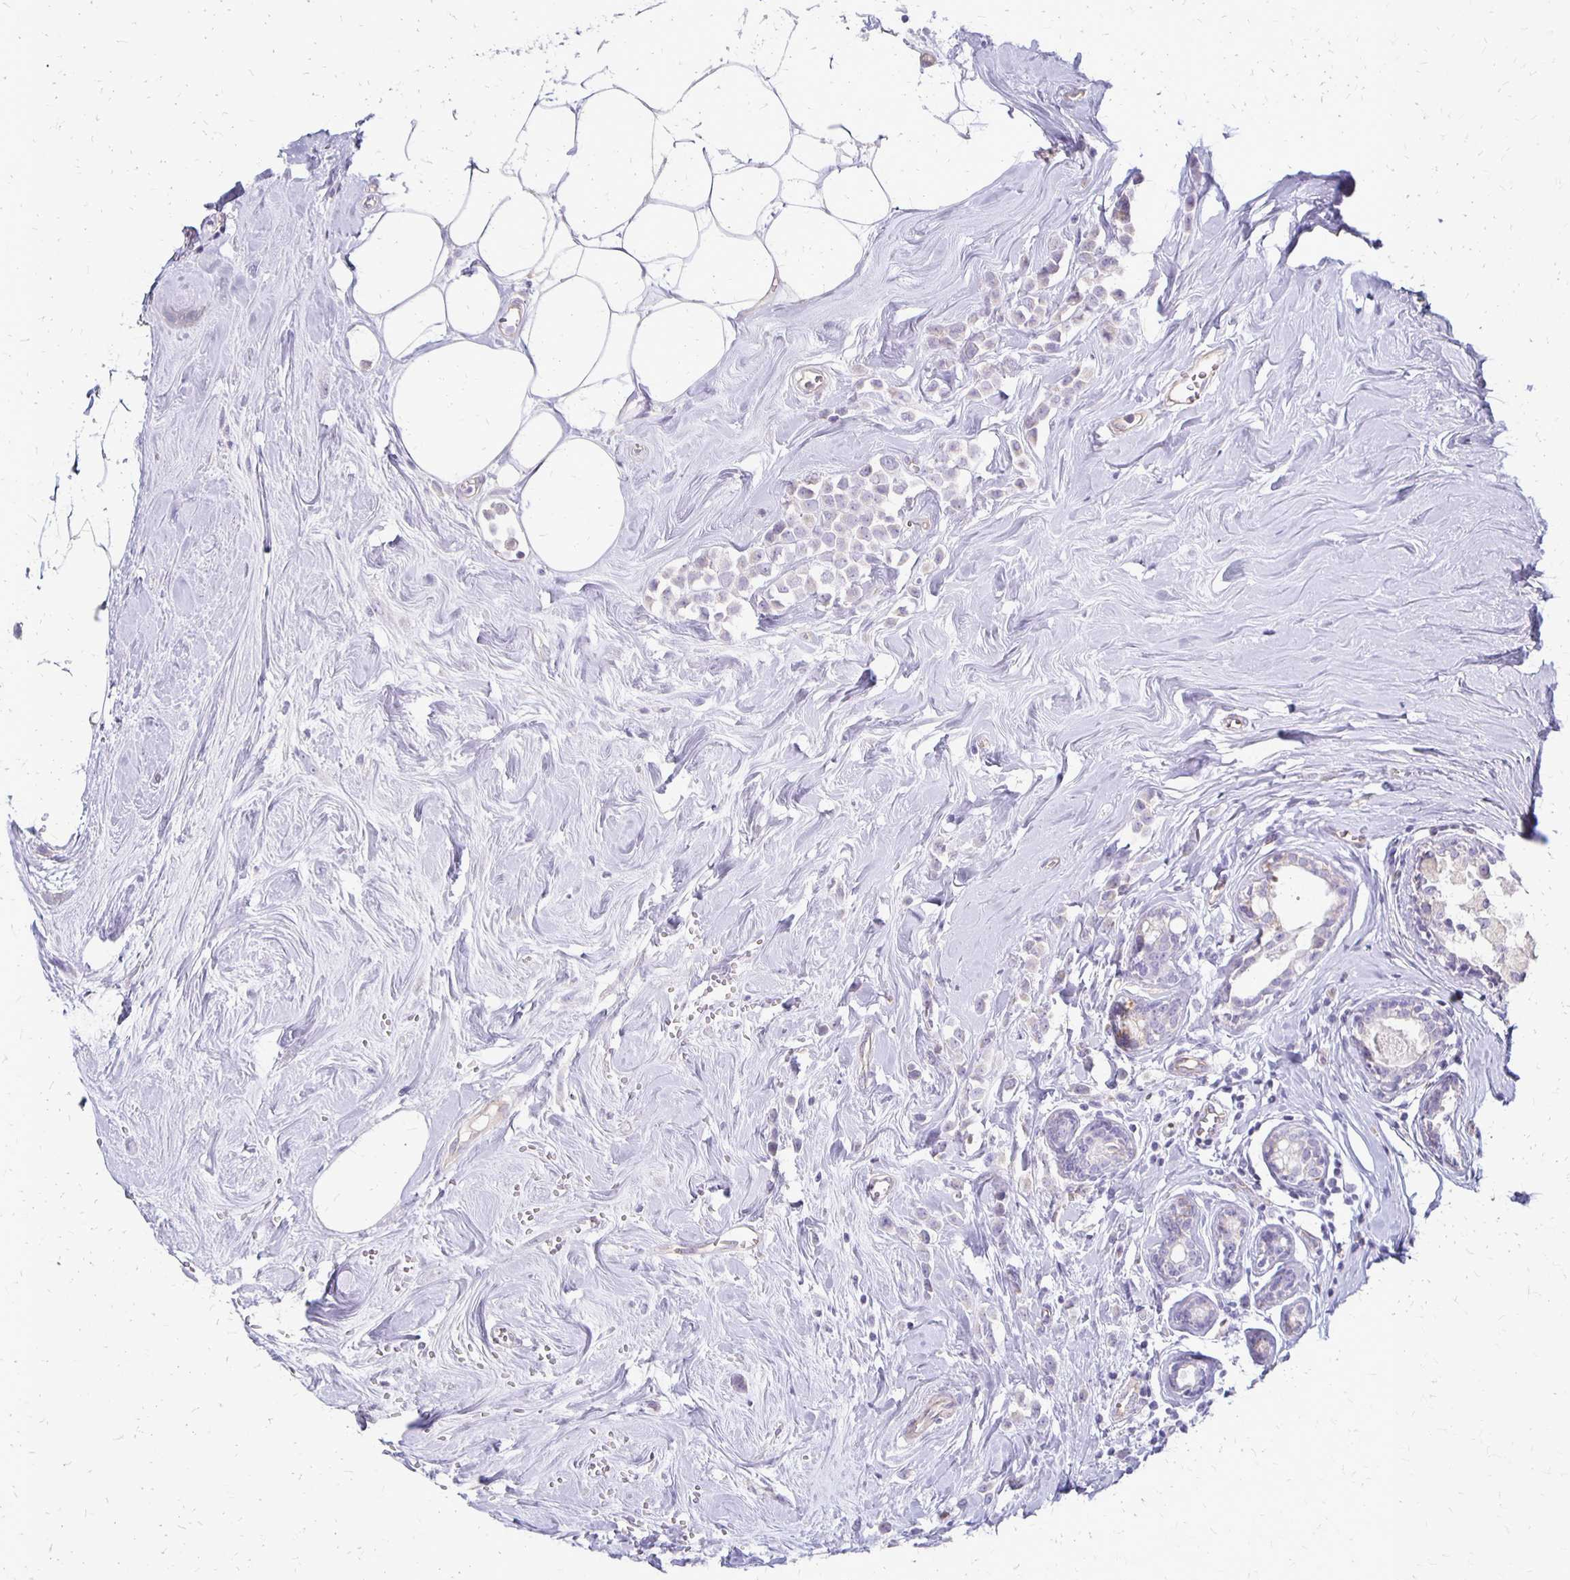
{"staining": {"intensity": "negative", "quantity": "none", "location": "none"}, "tissue": "breast cancer", "cell_type": "Tumor cells", "image_type": "cancer", "snomed": [{"axis": "morphology", "description": "Duct carcinoma"}, {"axis": "topography", "description": "Breast"}], "caption": "IHC of breast cancer displays no positivity in tumor cells.", "gene": "RHOC", "patient": {"sex": "female", "age": 80}}